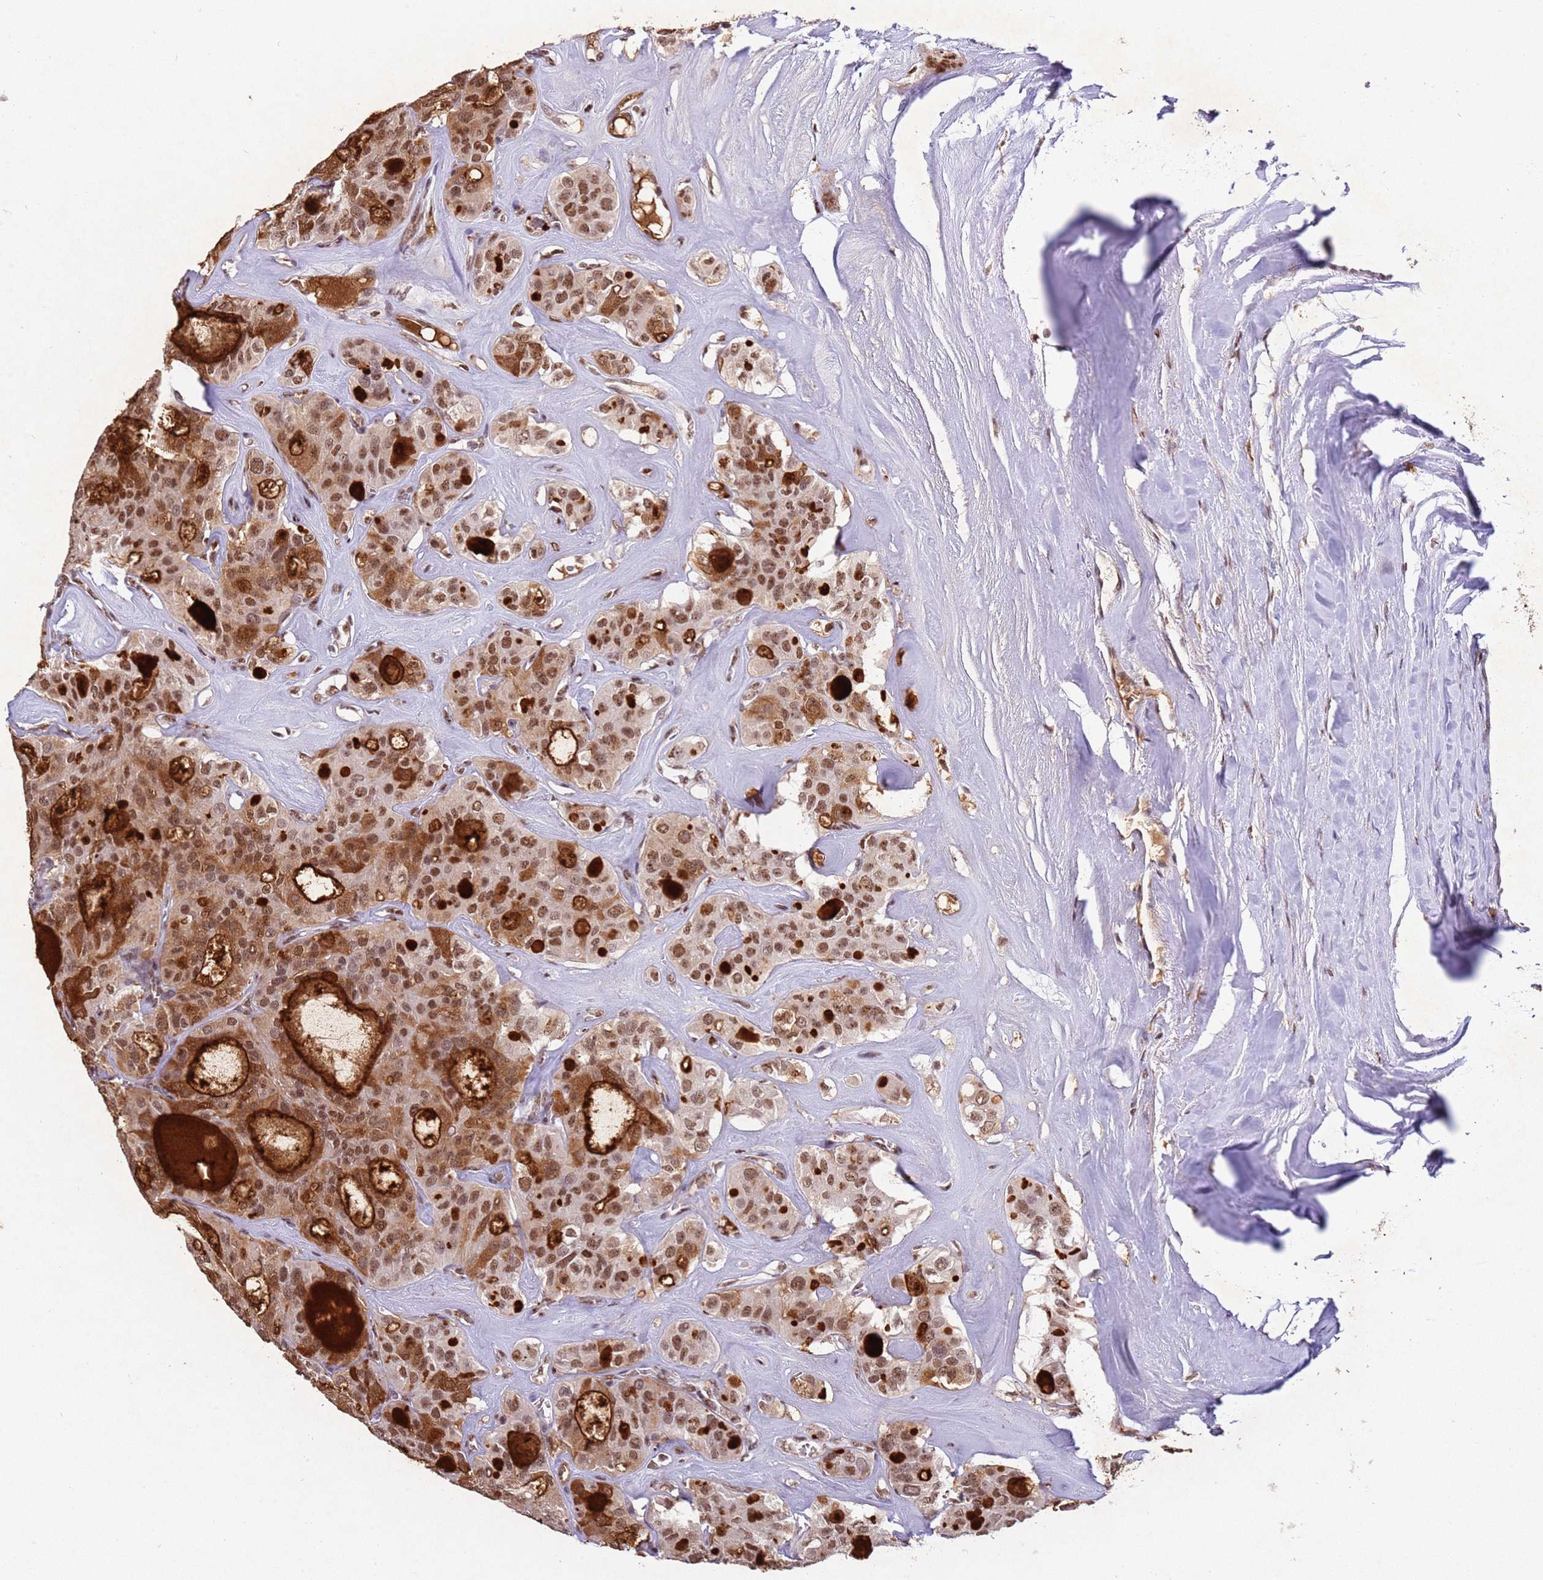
{"staining": {"intensity": "moderate", "quantity": ">75%", "location": "cytoplasmic/membranous,nuclear"}, "tissue": "thyroid cancer", "cell_type": "Tumor cells", "image_type": "cancer", "snomed": [{"axis": "morphology", "description": "Follicular adenoma carcinoma, NOS"}, {"axis": "topography", "description": "Thyroid gland"}], "caption": "This micrograph displays immunohistochemistry staining of thyroid cancer (follicular adenoma carcinoma), with medium moderate cytoplasmic/membranous and nuclear staining in approximately >75% of tumor cells.", "gene": "ESF1", "patient": {"sex": "male", "age": 75}}